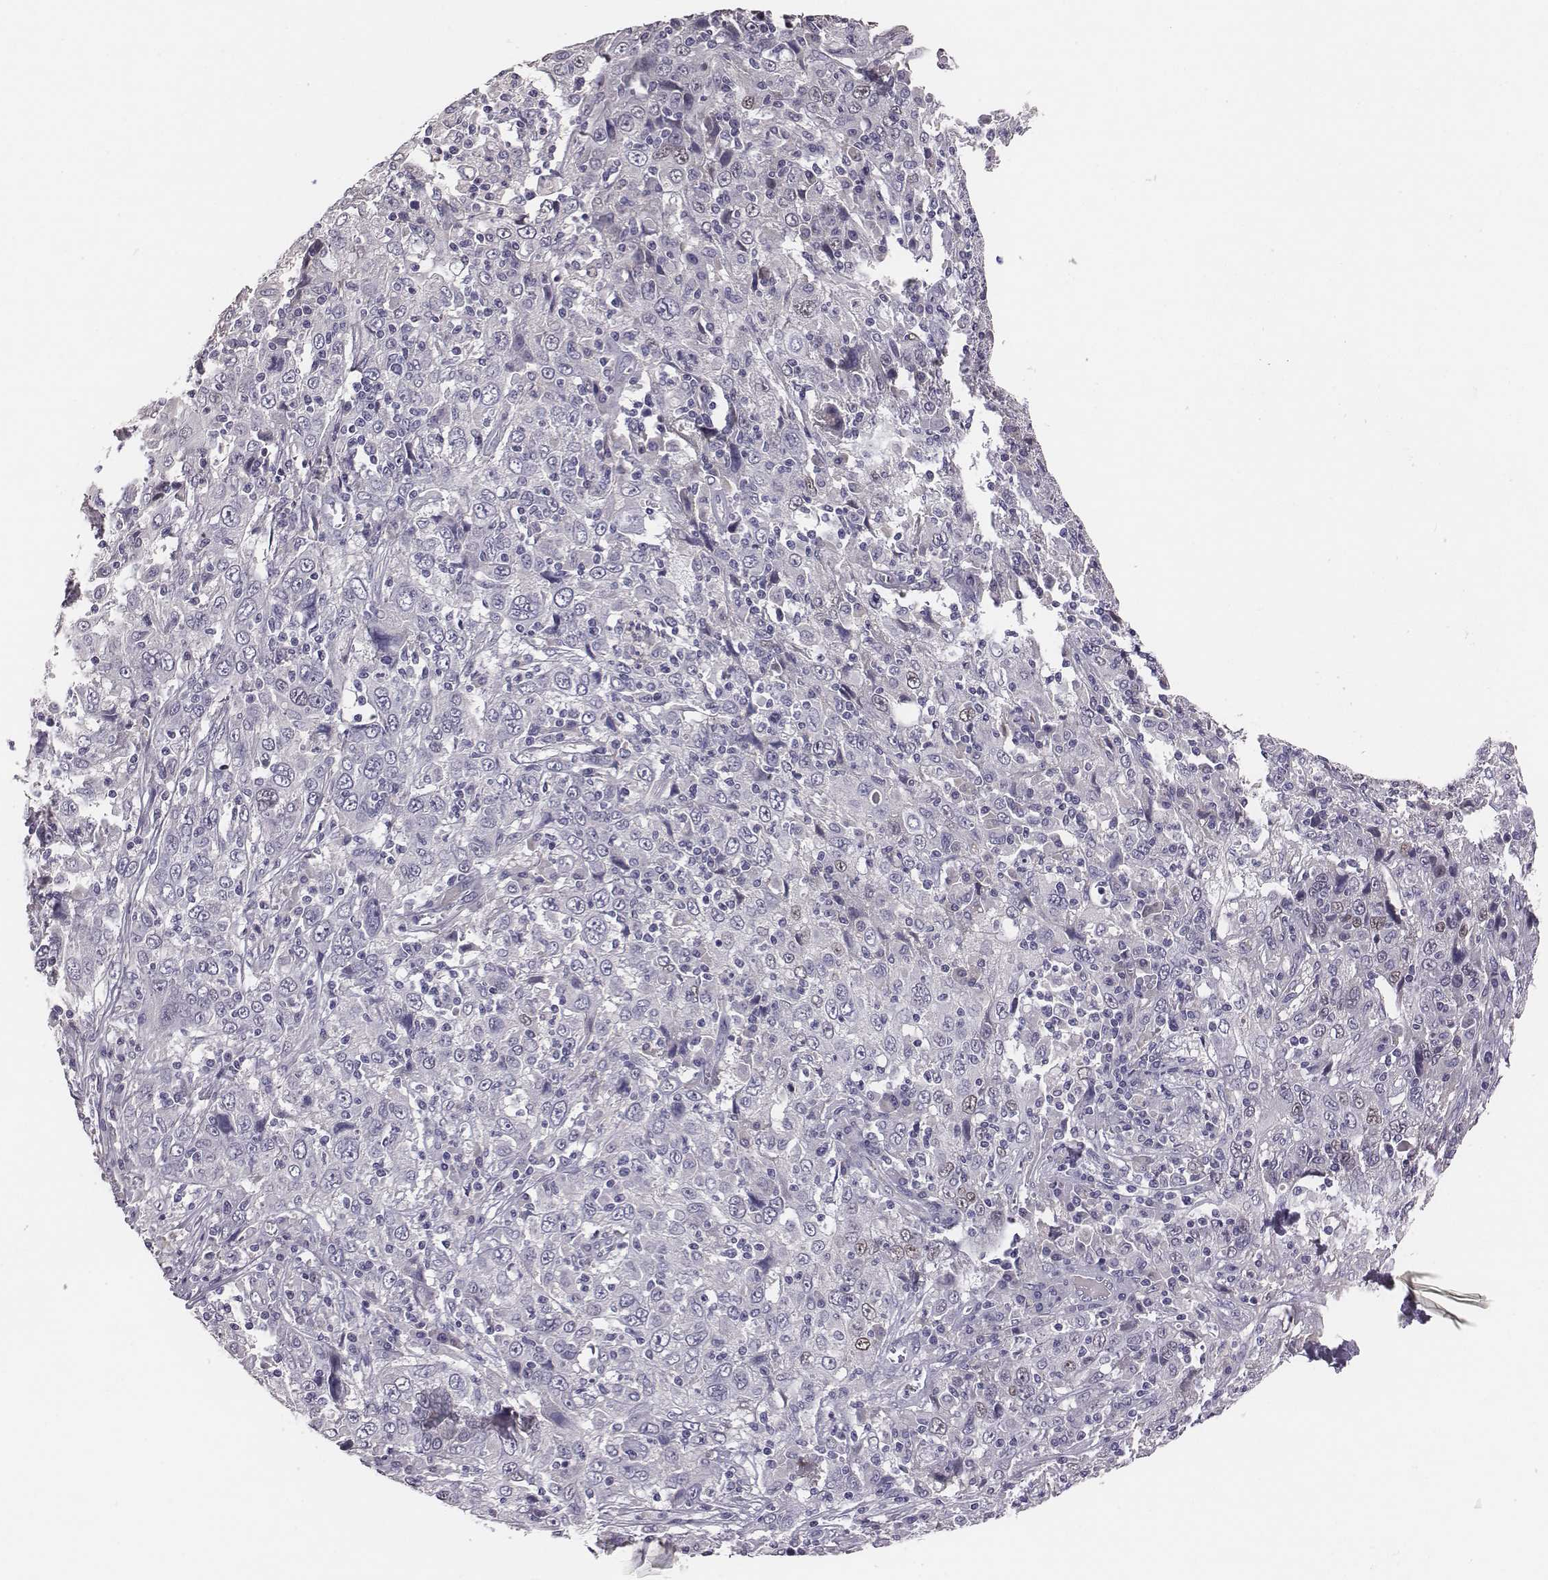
{"staining": {"intensity": "negative", "quantity": "none", "location": "none"}, "tissue": "cervical cancer", "cell_type": "Tumor cells", "image_type": "cancer", "snomed": [{"axis": "morphology", "description": "Squamous cell carcinoma, NOS"}, {"axis": "topography", "description": "Cervix"}], "caption": "An immunohistochemistry (IHC) photomicrograph of cervical squamous cell carcinoma is shown. There is no staining in tumor cells of cervical squamous cell carcinoma.", "gene": "EN1", "patient": {"sex": "female", "age": 46}}